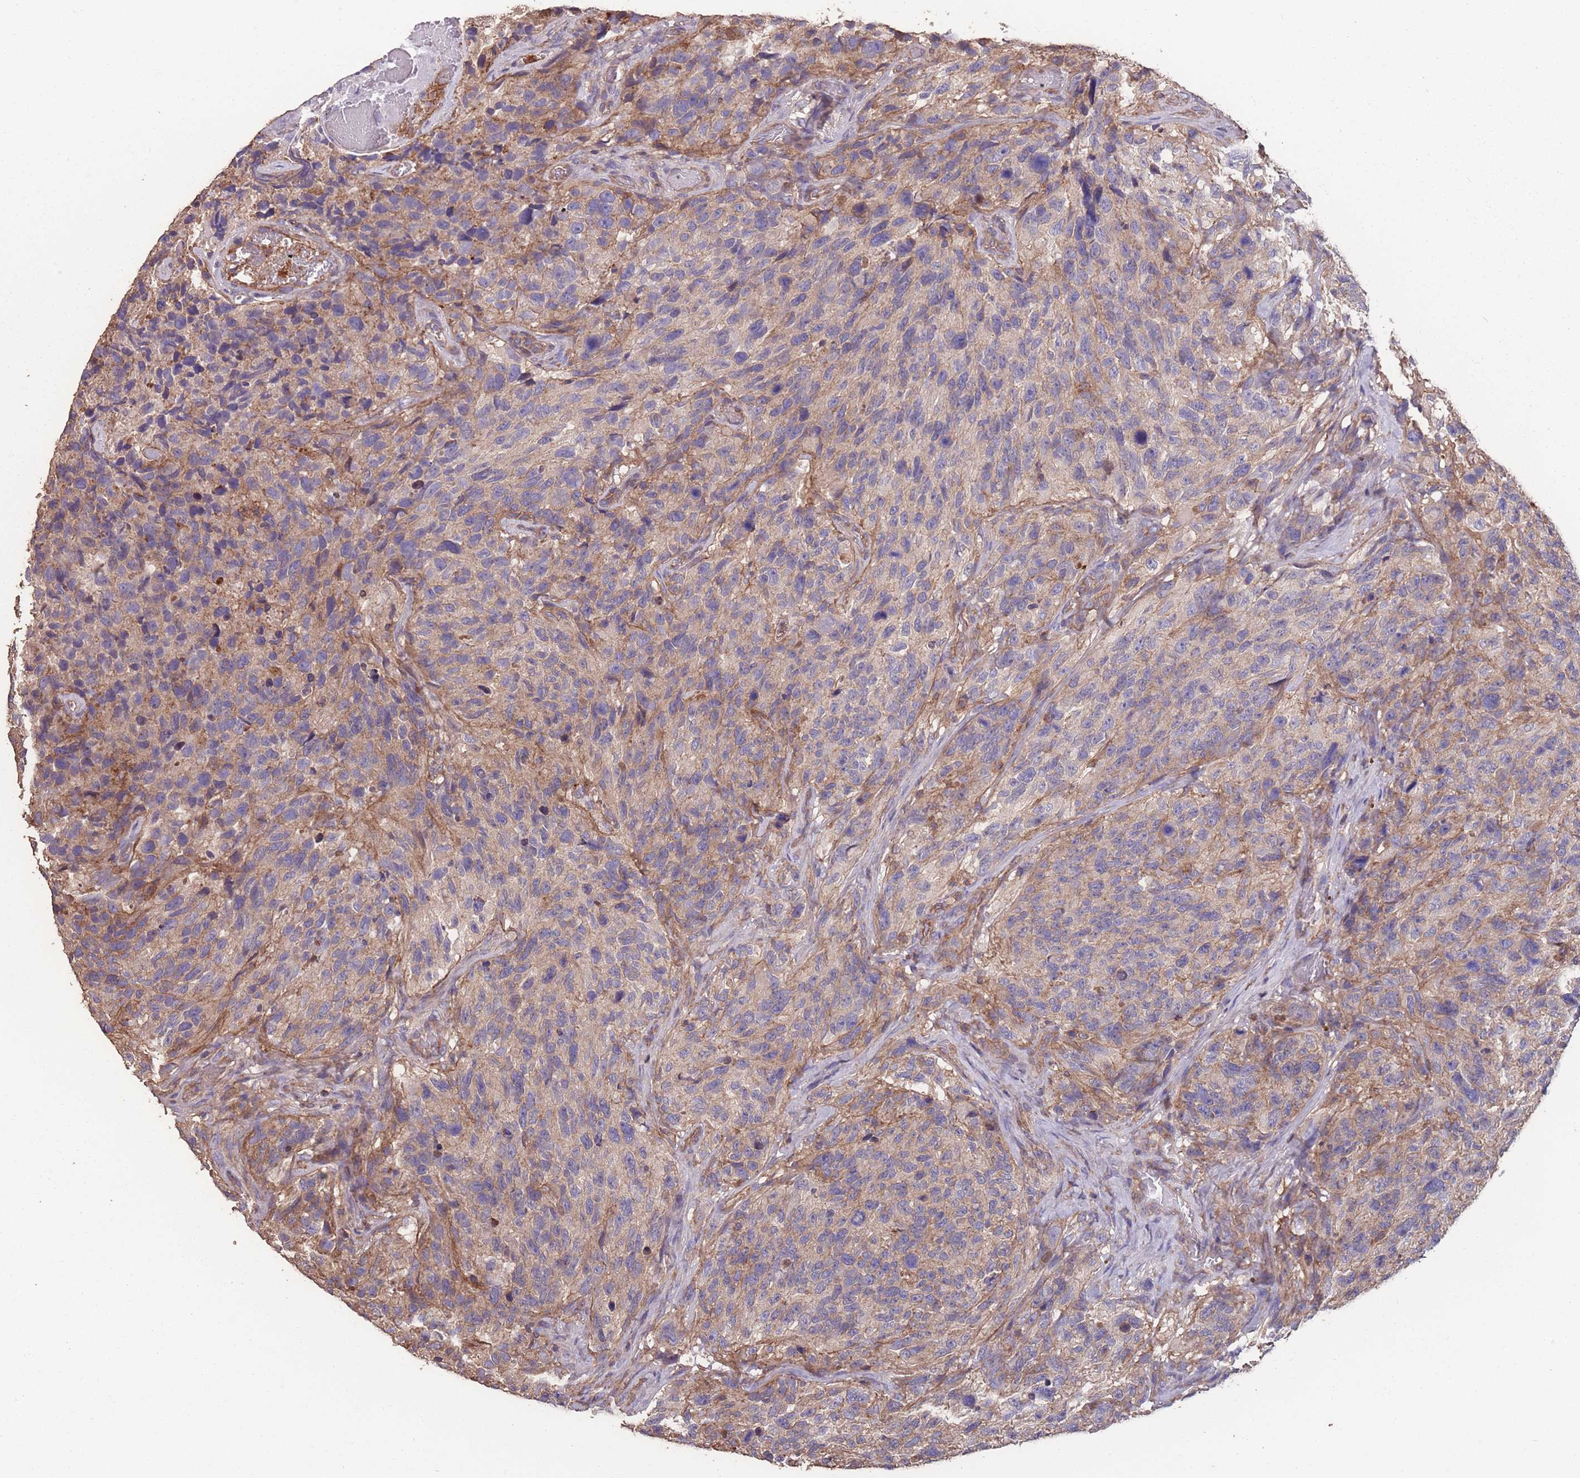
{"staining": {"intensity": "weak", "quantity": "<25%", "location": "cytoplasmic/membranous"}, "tissue": "glioma", "cell_type": "Tumor cells", "image_type": "cancer", "snomed": [{"axis": "morphology", "description": "Glioma, malignant, High grade"}, {"axis": "topography", "description": "Brain"}], "caption": "Immunohistochemistry micrograph of malignant glioma (high-grade) stained for a protein (brown), which demonstrates no expression in tumor cells. (DAB immunohistochemistry visualized using brightfield microscopy, high magnification).", "gene": "NUDT21", "patient": {"sex": "male", "age": 69}}